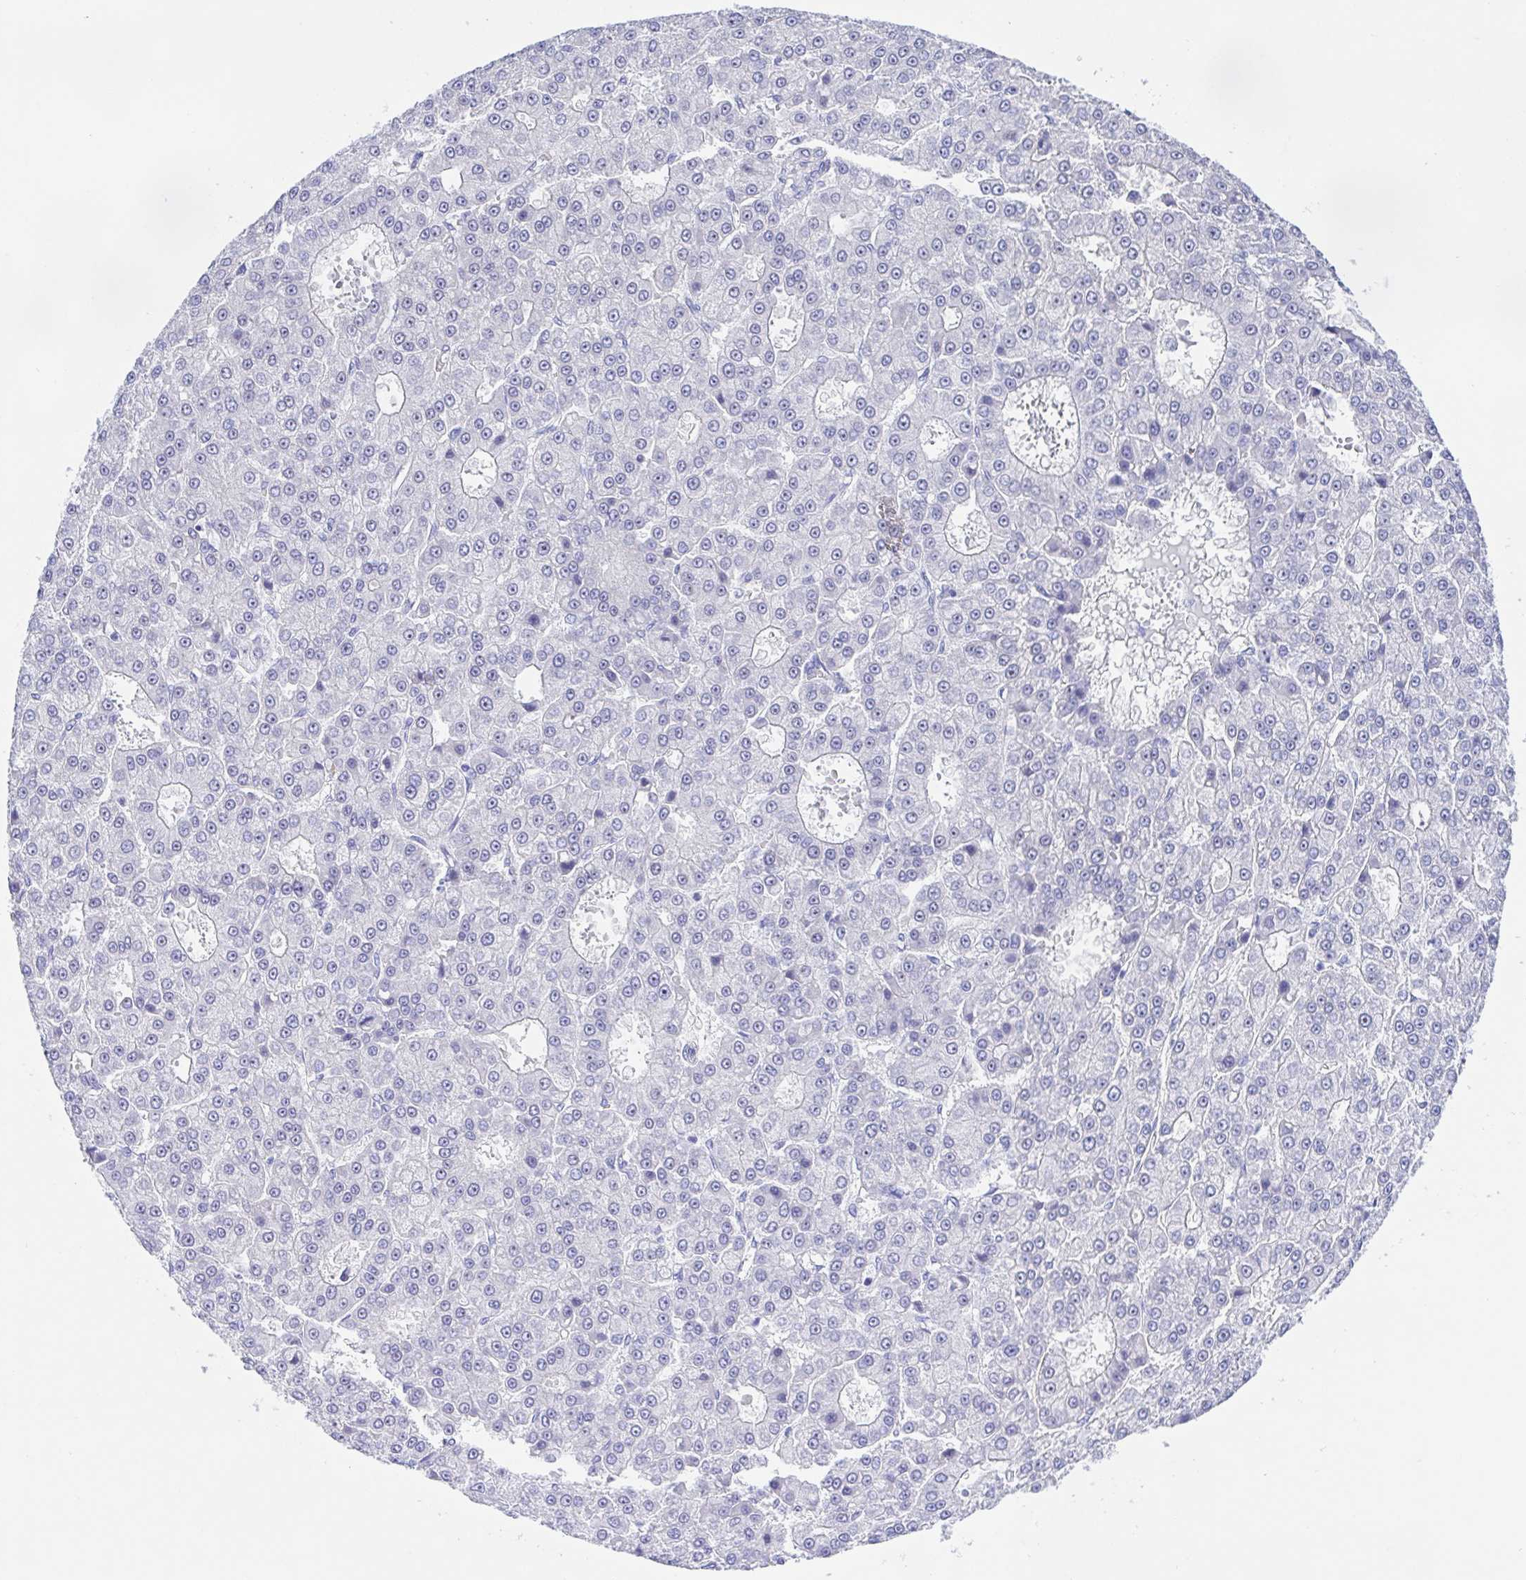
{"staining": {"intensity": "negative", "quantity": "none", "location": "none"}, "tissue": "liver cancer", "cell_type": "Tumor cells", "image_type": "cancer", "snomed": [{"axis": "morphology", "description": "Carcinoma, Hepatocellular, NOS"}, {"axis": "topography", "description": "Liver"}], "caption": "The IHC micrograph has no significant staining in tumor cells of liver cancer (hepatocellular carcinoma) tissue.", "gene": "MUCL3", "patient": {"sex": "male", "age": 70}}